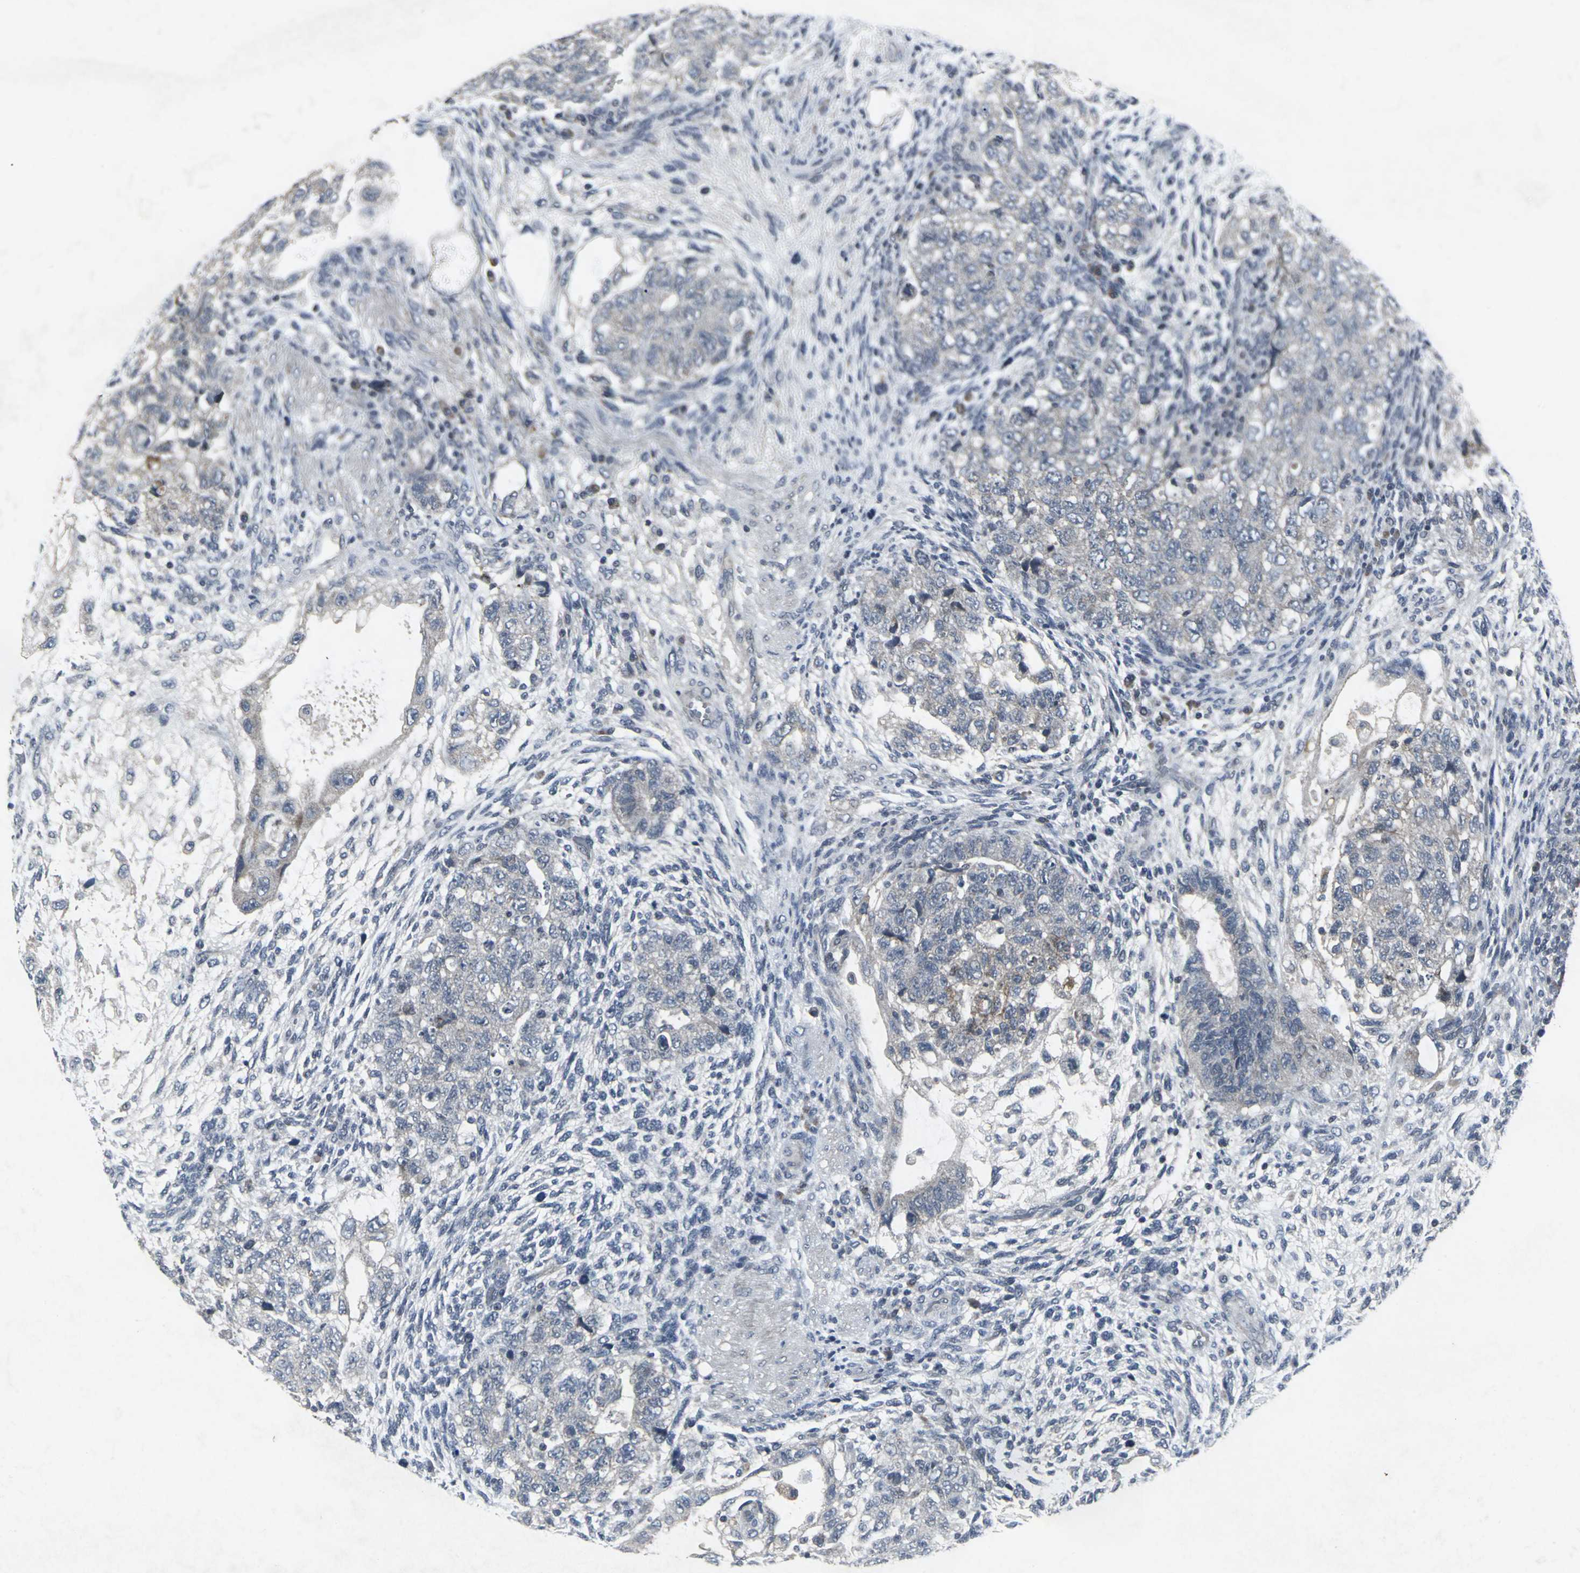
{"staining": {"intensity": "negative", "quantity": "none", "location": "none"}, "tissue": "testis cancer", "cell_type": "Tumor cells", "image_type": "cancer", "snomed": [{"axis": "morphology", "description": "Normal tissue, NOS"}, {"axis": "morphology", "description": "Carcinoma, Embryonal, NOS"}, {"axis": "topography", "description": "Testis"}], "caption": "This is an immunohistochemistry photomicrograph of testis cancer (embryonal carcinoma). There is no expression in tumor cells.", "gene": "BMP4", "patient": {"sex": "male", "age": 36}}